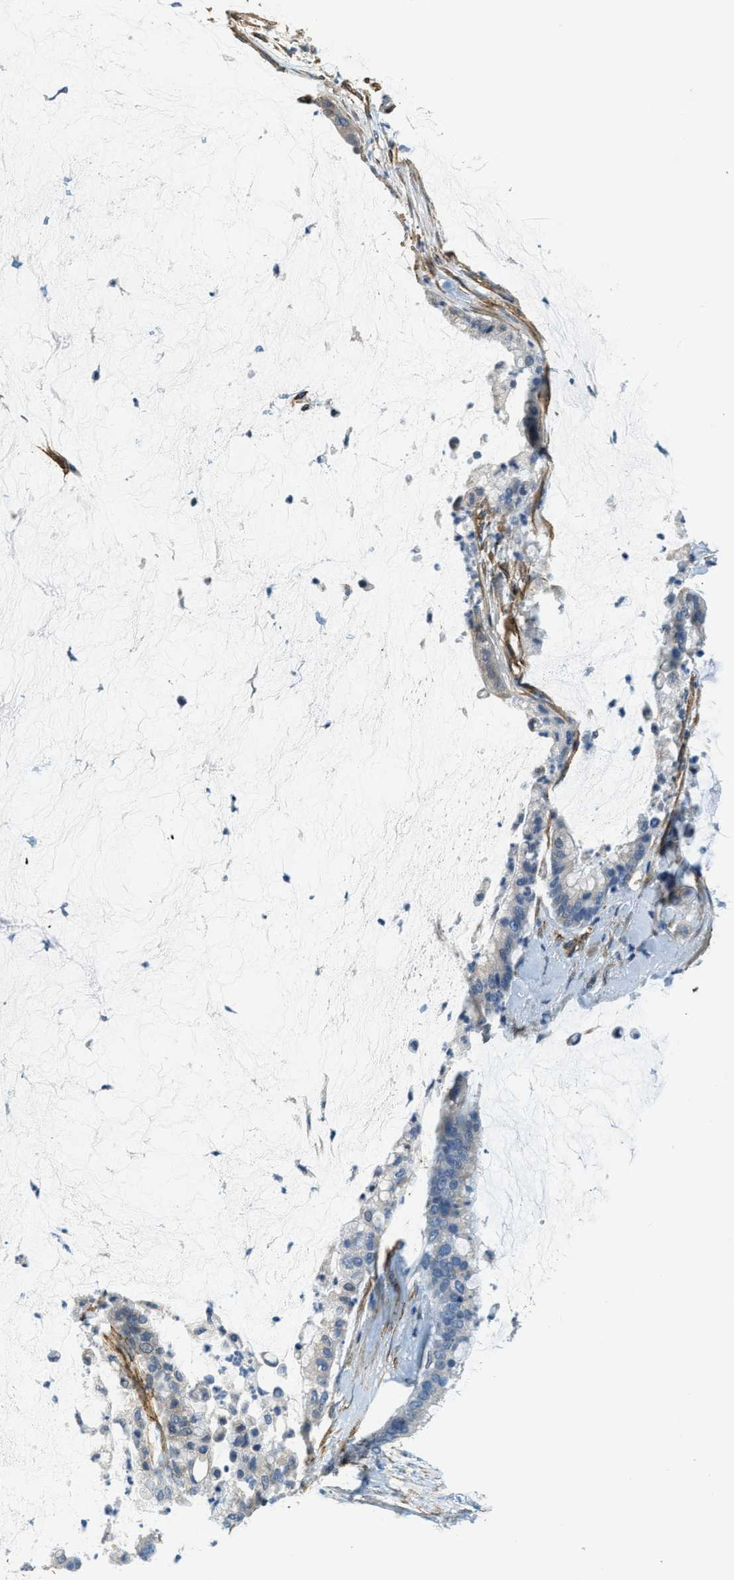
{"staining": {"intensity": "negative", "quantity": "none", "location": "none"}, "tissue": "pancreatic cancer", "cell_type": "Tumor cells", "image_type": "cancer", "snomed": [{"axis": "morphology", "description": "Adenocarcinoma, NOS"}, {"axis": "topography", "description": "Pancreas"}], "caption": "This is an IHC image of pancreatic cancer. There is no staining in tumor cells.", "gene": "TMEM43", "patient": {"sex": "male", "age": 41}}